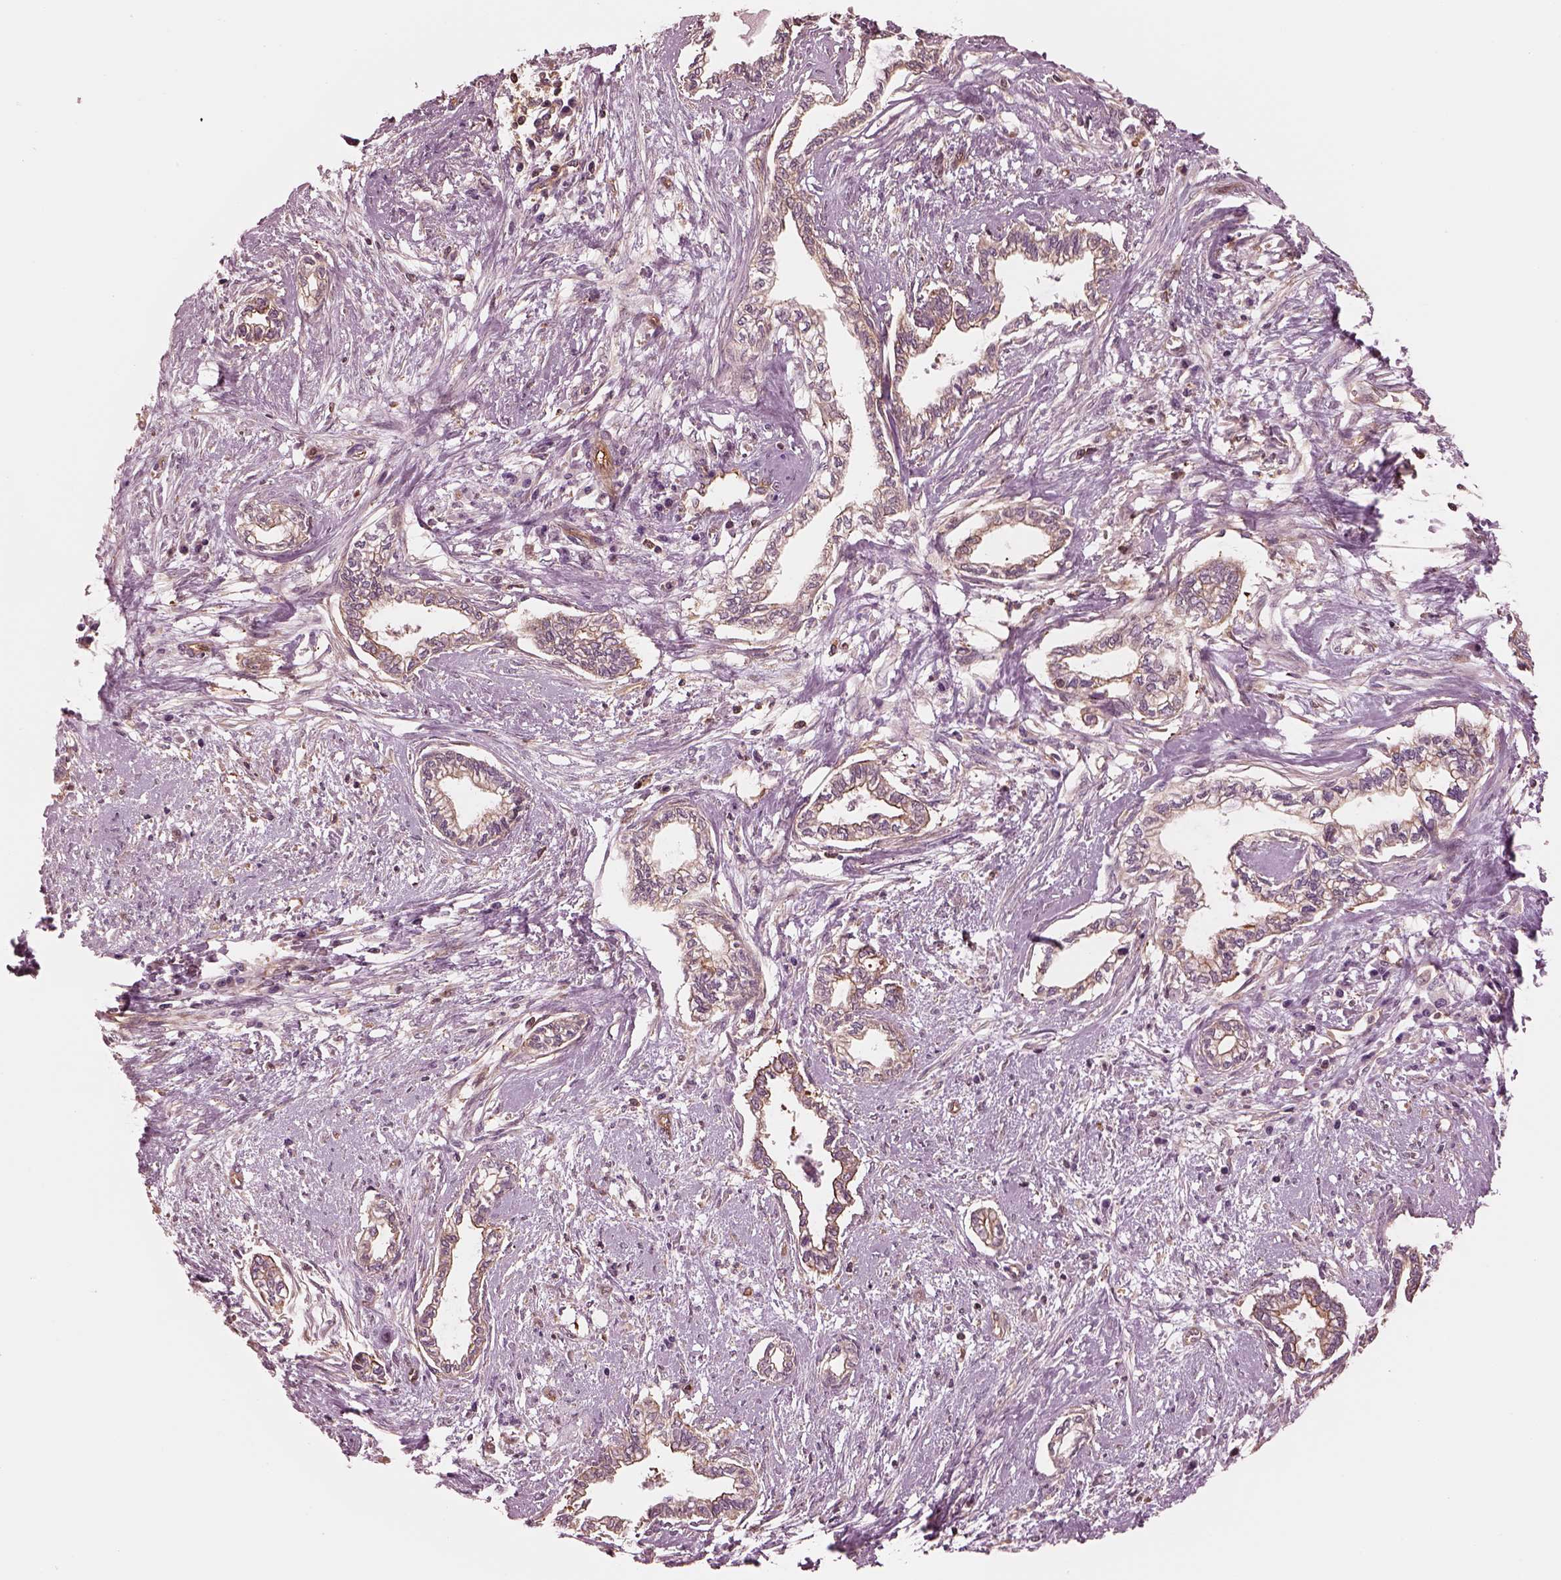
{"staining": {"intensity": "moderate", "quantity": ">75%", "location": "cytoplasmic/membranous"}, "tissue": "cervical cancer", "cell_type": "Tumor cells", "image_type": "cancer", "snomed": [{"axis": "morphology", "description": "Adenocarcinoma, NOS"}, {"axis": "topography", "description": "Cervix"}], "caption": "Adenocarcinoma (cervical) stained with immunohistochemistry (IHC) exhibits moderate cytoplasmic/membranous expression in about >75% of tumor cells. (DAB IHC with brightfield microscopy, high magnification).", "gene": "STK33", "patient": {"sex": "female", "age": 62}}